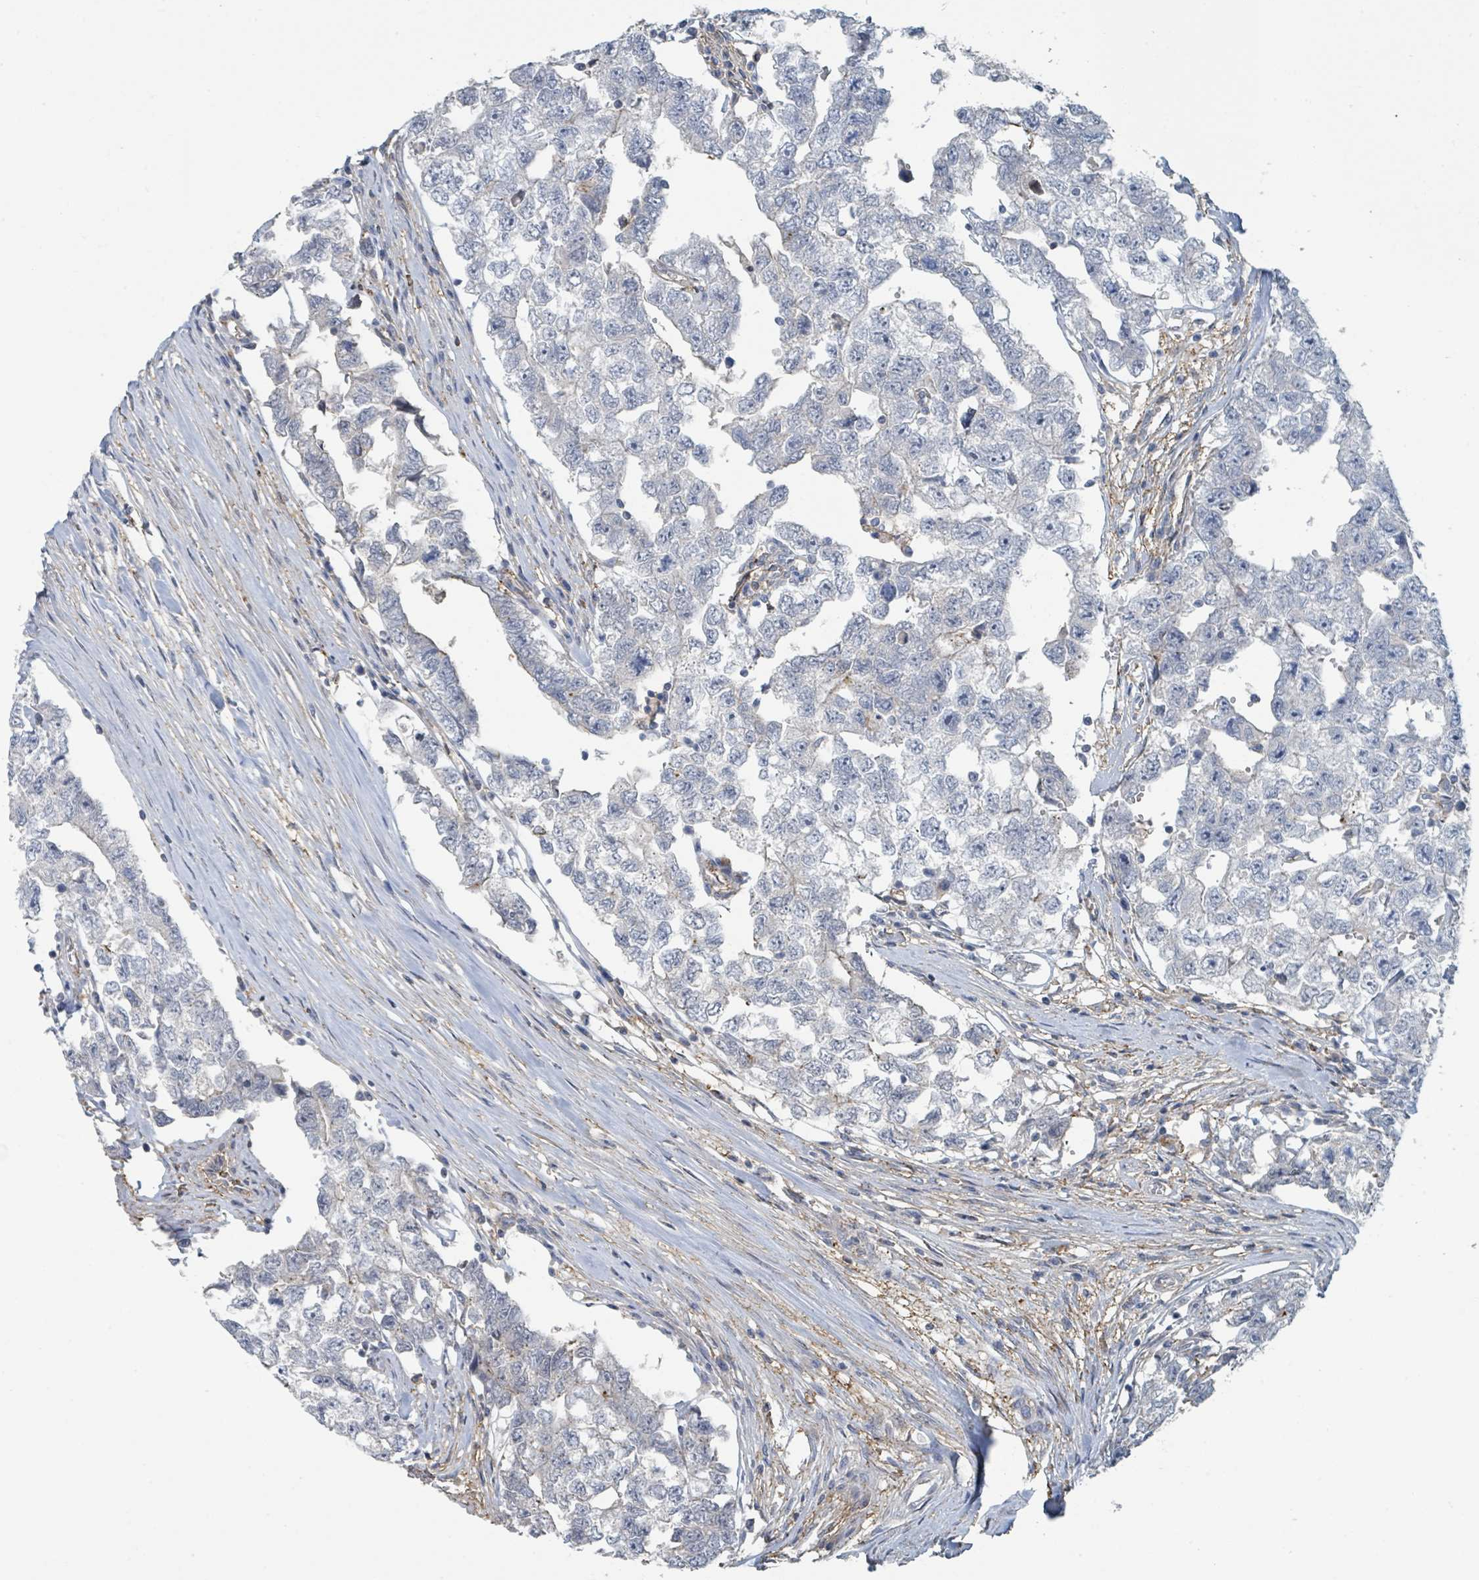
{"staining": {"intensity": "negative", "quantity": "none", "location": "none"}, "tissue": "testis cancer", "cell_type": "Tumor cells", "image_type": "cancer", "snomed": [{"axis": "morphology", "description": "Carcinoma, Embryonal, NOS"}, {"axis": "topography", "description": "Testis"}], "caption": "Tumor cells show no significant expression in testis cancer (embryonal carcinoma).", "gene": "LRRC42", "patient": {"sex": "male", "age": 22}}